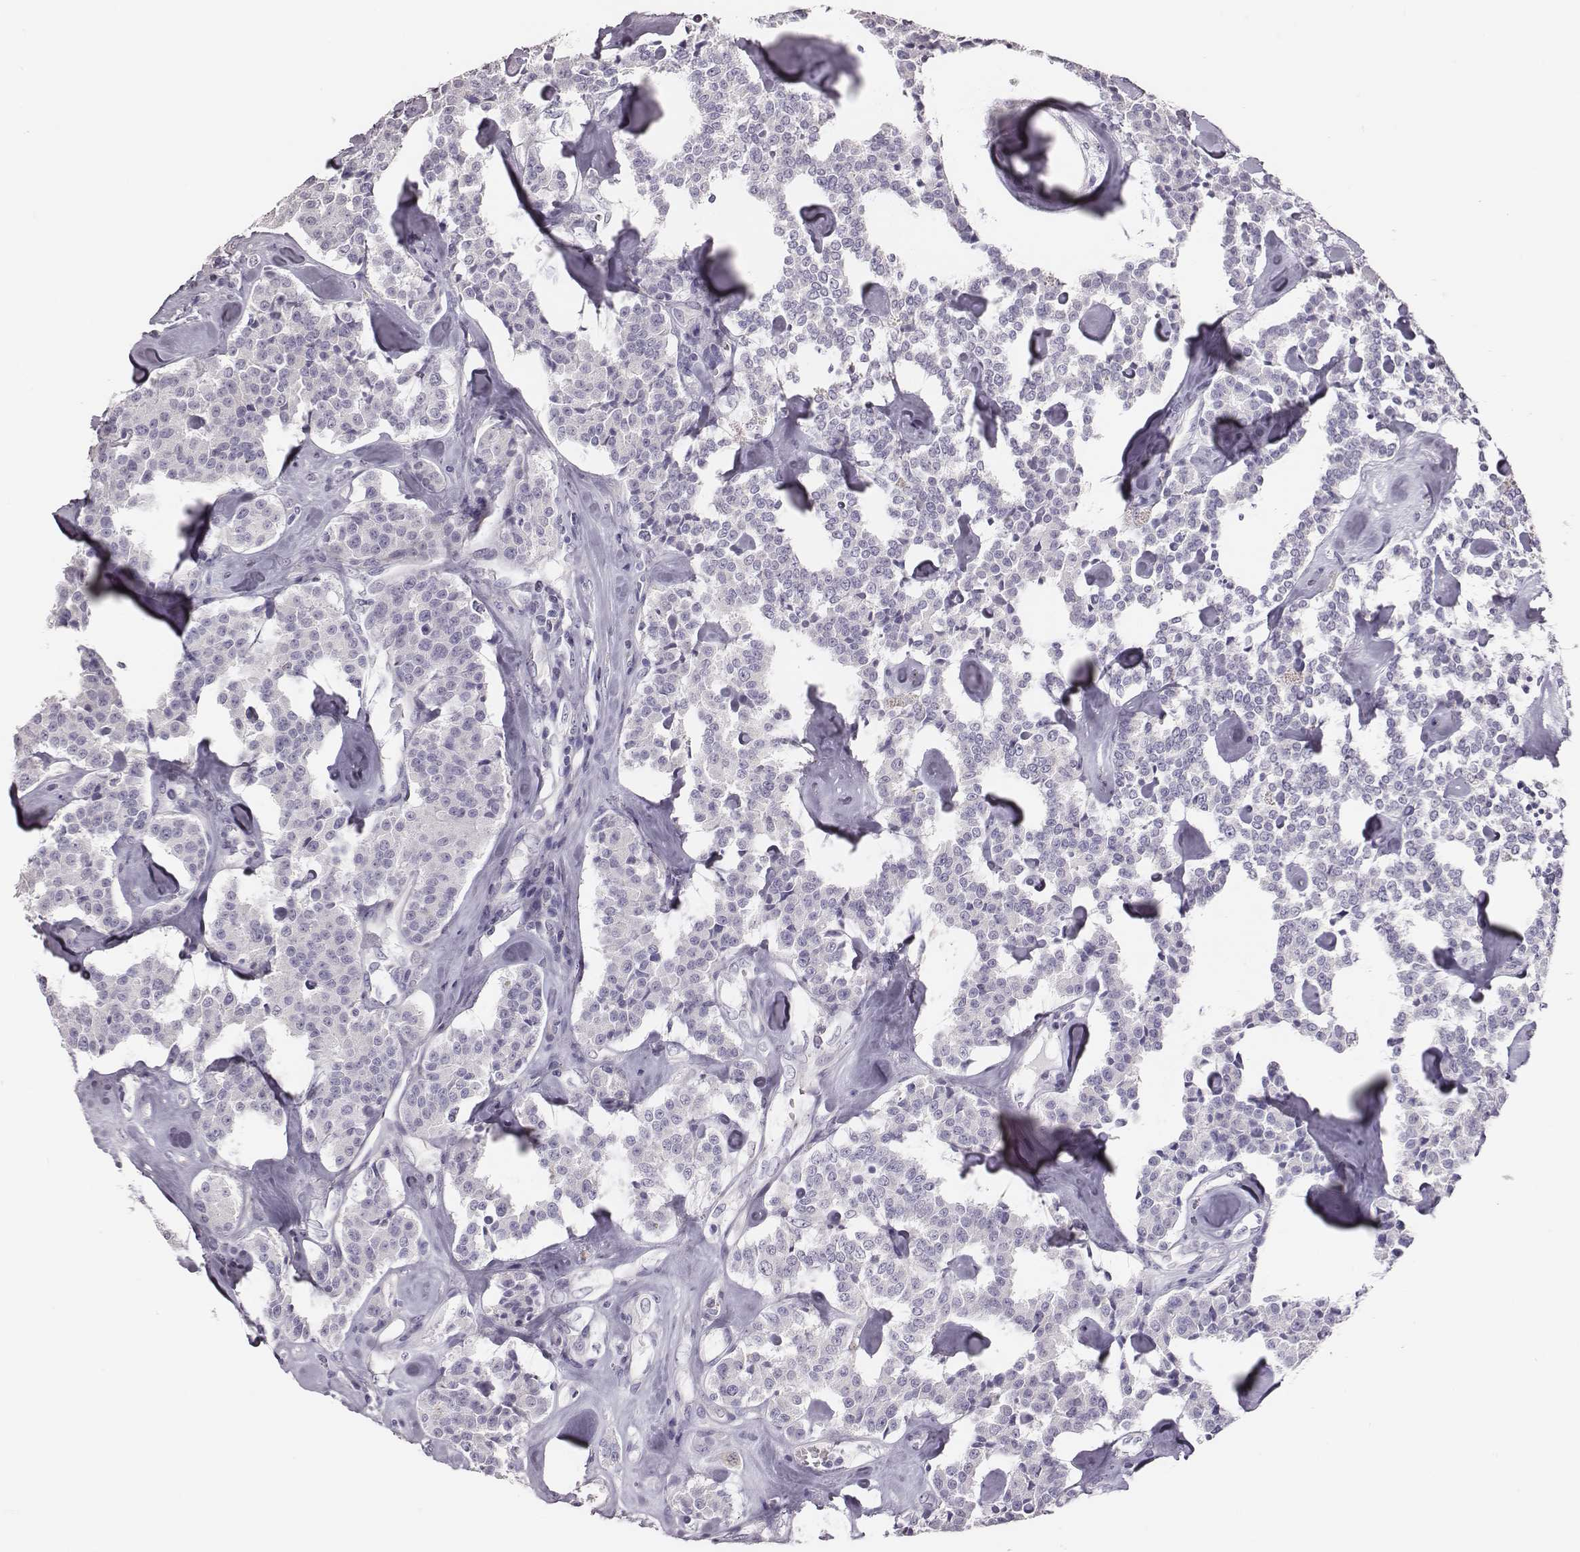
{"staining": {"intensity": "negative", "quantity": "none", "location": "none"}, "tissue": "carcinoid", "cell_type": "Tumor cells", "image_type": "cancer", "snomed": [{"axis": "morphology", "description": "Carcinoid, malignant, NOS"}, {"axis": "topography", "description": "Pancreas"}], "caption": "There is no significant staining in tumor cells of carcinoid.", "gene": "GUCA1A", "patient": {"sex": "male", "age": 41}}